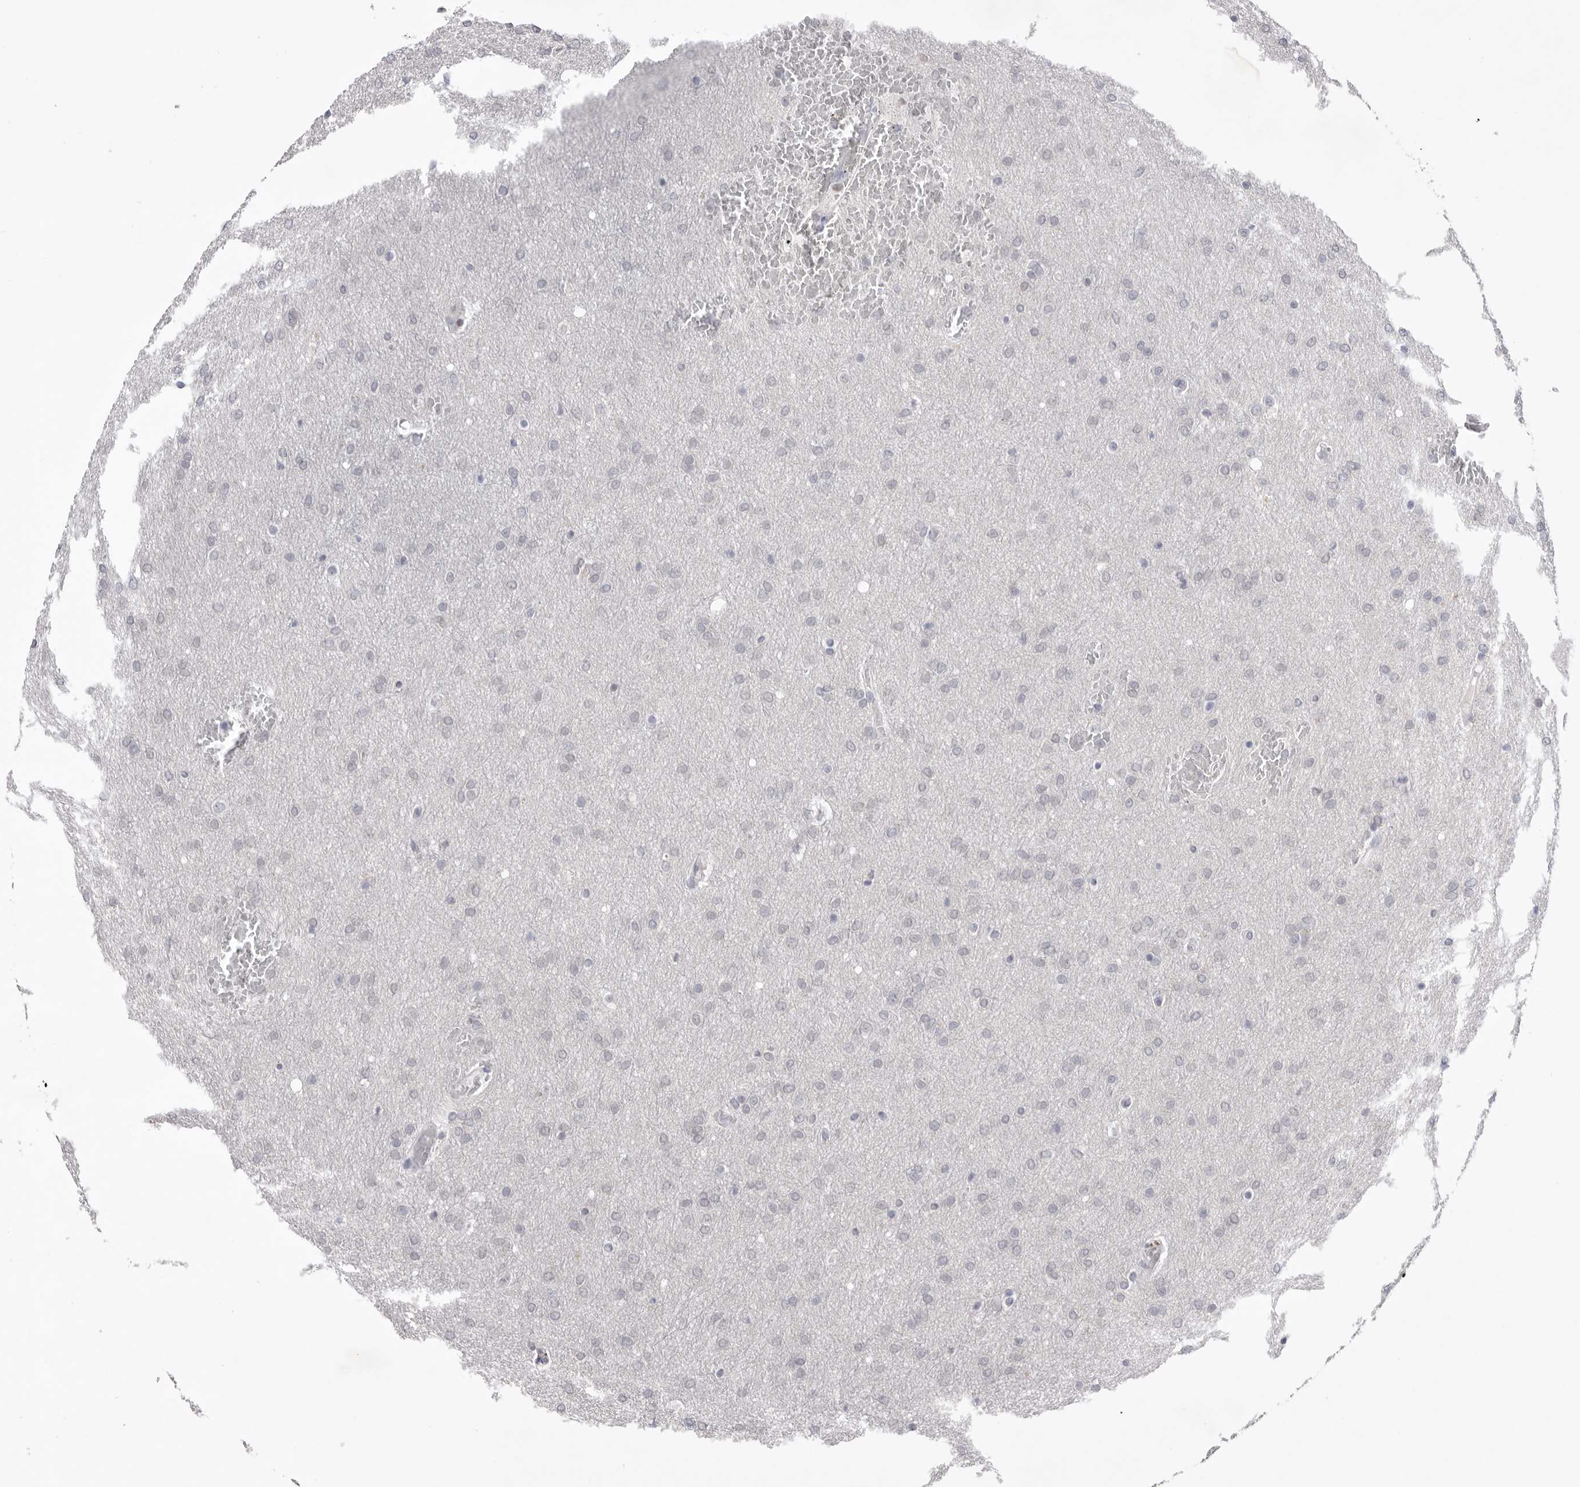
{"staining": {"intensity": "negative", "quantity": "none", "location": "none"}, "tissue": "glioma", "cell_type": "Tumor cells", "image_type": "cancer", "snomed": [{"axis": "morphology", "description": "Glioma, malignant, Low grade"}, {"axis": "topography", "description": "Brain"}], "caption": "This is an IHC histopathology image of low-grade glioma (malignant). There is no expression in tumor cells.", "gene": "ZBTB7B", "patient": {"sex": "female", "age": 37}}